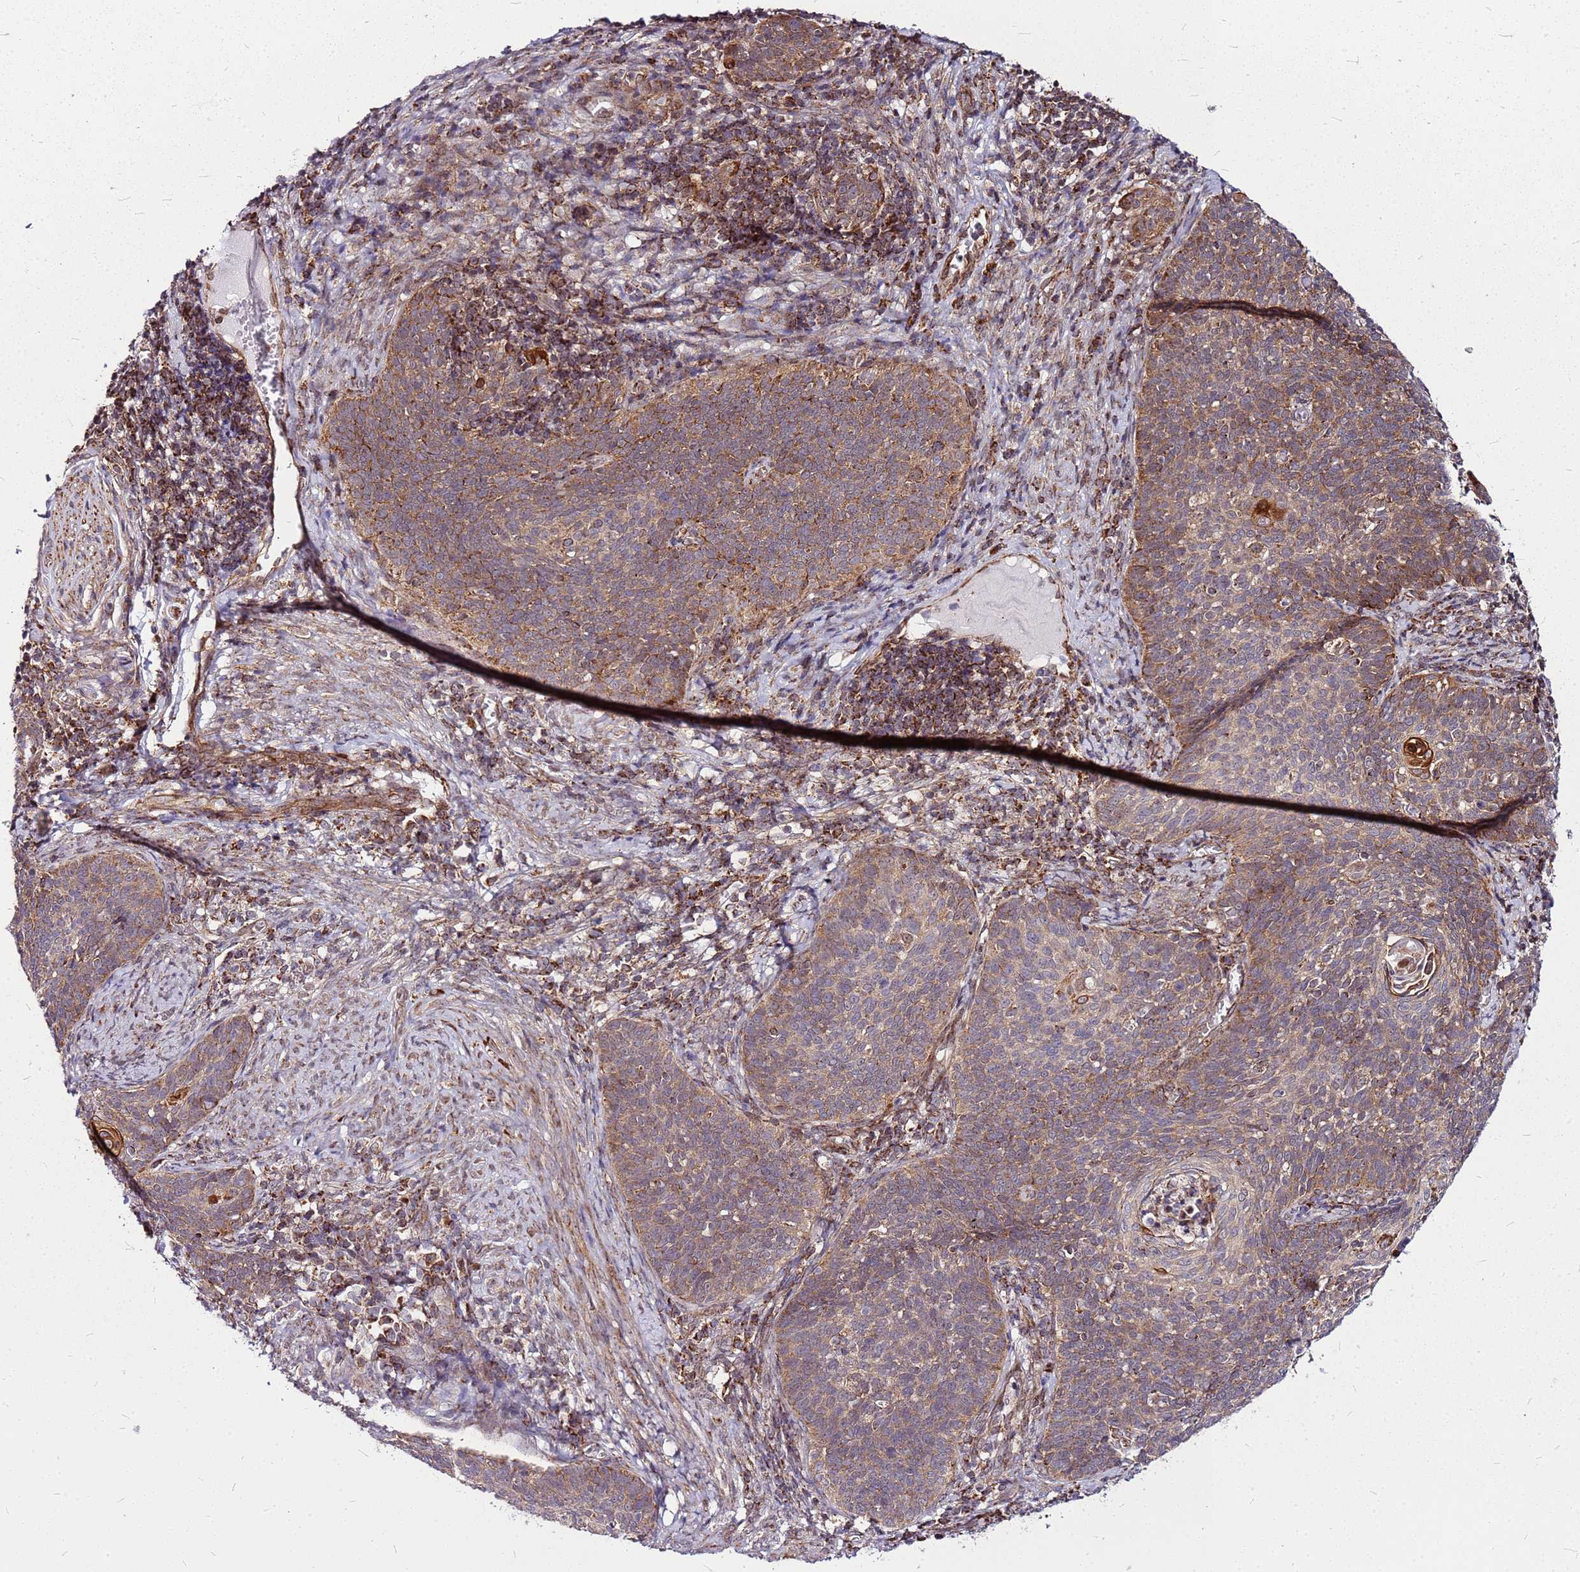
{"staining": {"intensity": "moderate", "quantity": "25%-75%", "location": "cytoplasmic/membranous"}, "tissue": "cervical cancer", "cell_type": "Tumor cells", "image_type": "cancer", "snomed": [{"axis": "morphology", "description": "Normal tissue, NOS"}, {"axis": "morphology", "description": "Squamous cell carcinoma, NOS"}, {"axis": "topography", "description": "Cervix"}], "caption": "A photomicrograph of cervical cancer stained for a protein shows moderate cytoplasmic/membranous brown staining in tumor cells.", "gene": "OR51T1", "patient": {"sex": "female", "age": 39}}